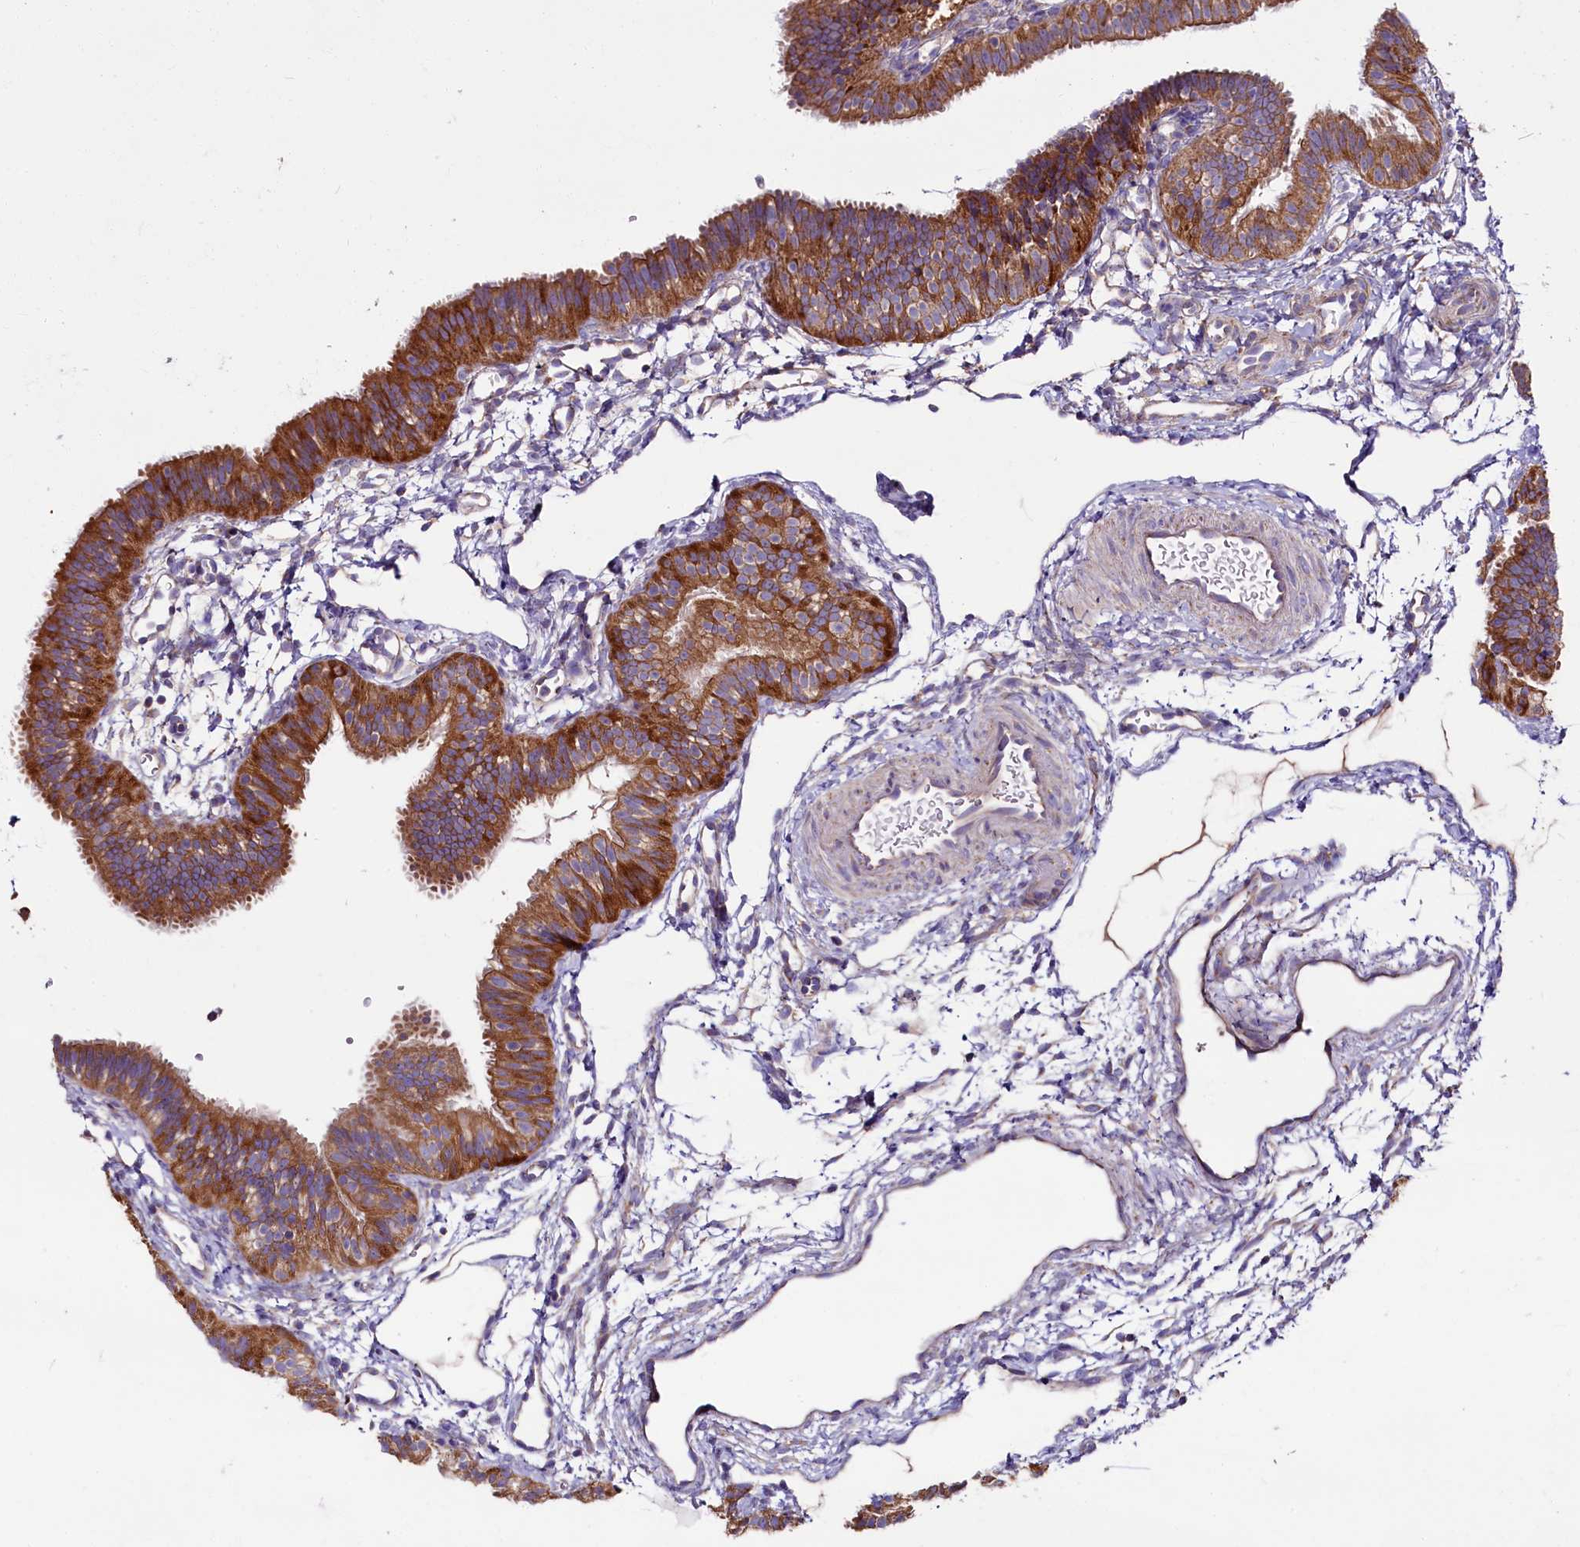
{"staining": {"intensity": "strong", "quantity": ">75%", "location": "cytoplasmic/membranous"}, "tissue": "fallopian tube", "cell_type": "Glandular cells", "image_type": "normal", "snomed": [{"axis": "morphology", "description": "Normal tissue, NOS"}, {"axis": "topography", "description": "Fallopian tube"}], "caption": "A high-resolution micrograph shows immunohistochemistry staining of benign fallopian tube, which demonstrates strong cytoplasmic/membranous positivity in approximately >75% of glandular cells.", "gene": "ZSWIM1", "patient": {"sex": "female", "age": 35}}